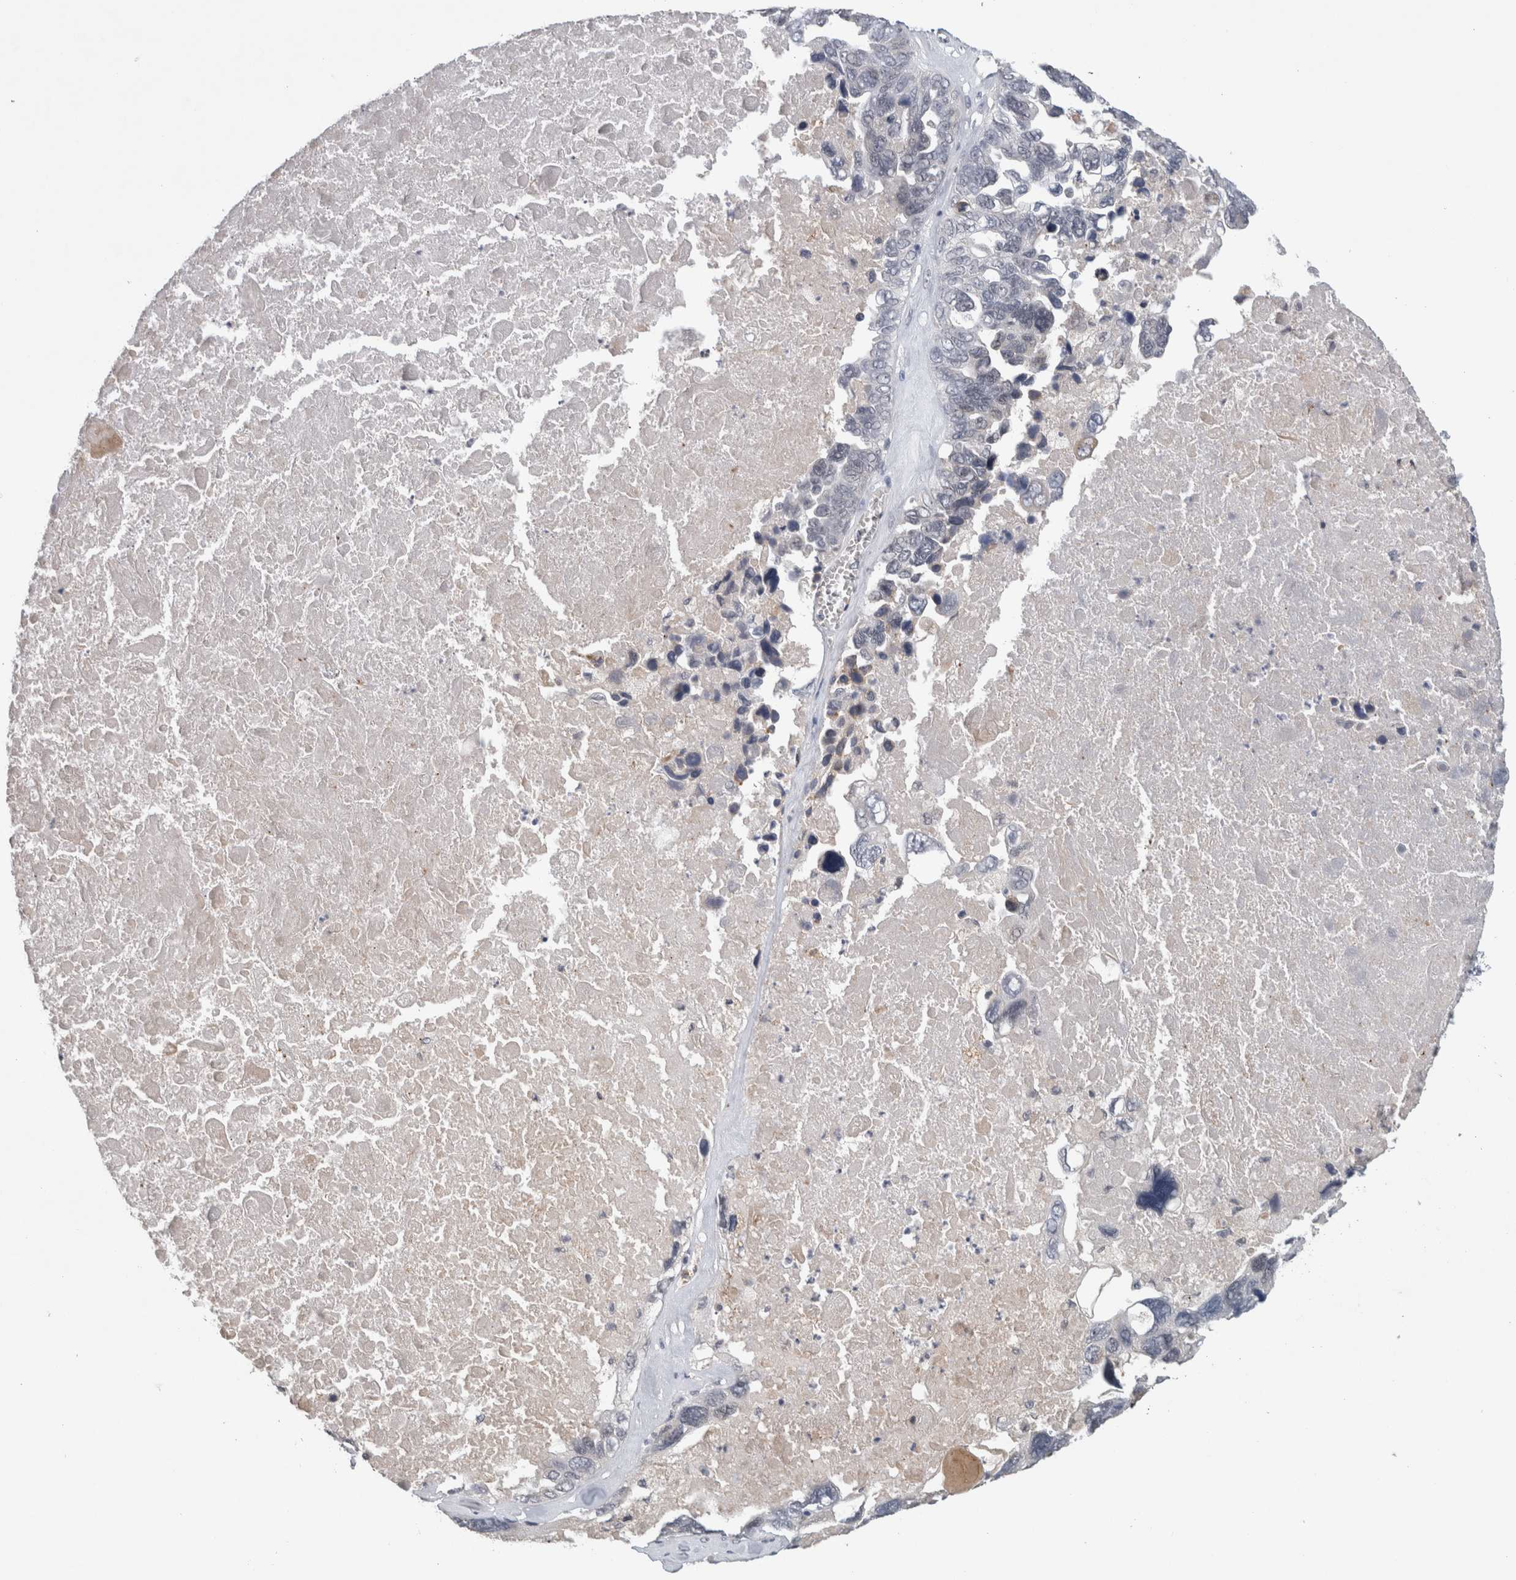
{"staining": {"intensity": "negative", "quantity": "none", "location": "none"}, "tissue": "ovarian cancer", "cell_type": "Tumor cells", "image_type": "cancer", "snomed": [{"axis": "morphology", "description": "Cystadenocarcinoma, serous, NOS"}, {"axis": "topography", "description": "Ovary"}], "caption": "Ovarian cancer stained for a protein using immunohistochemistry demonstrates no positivity tumor cells.", "gene": "PRXL2A", "patient": {"sex": "female", "age": 79}}